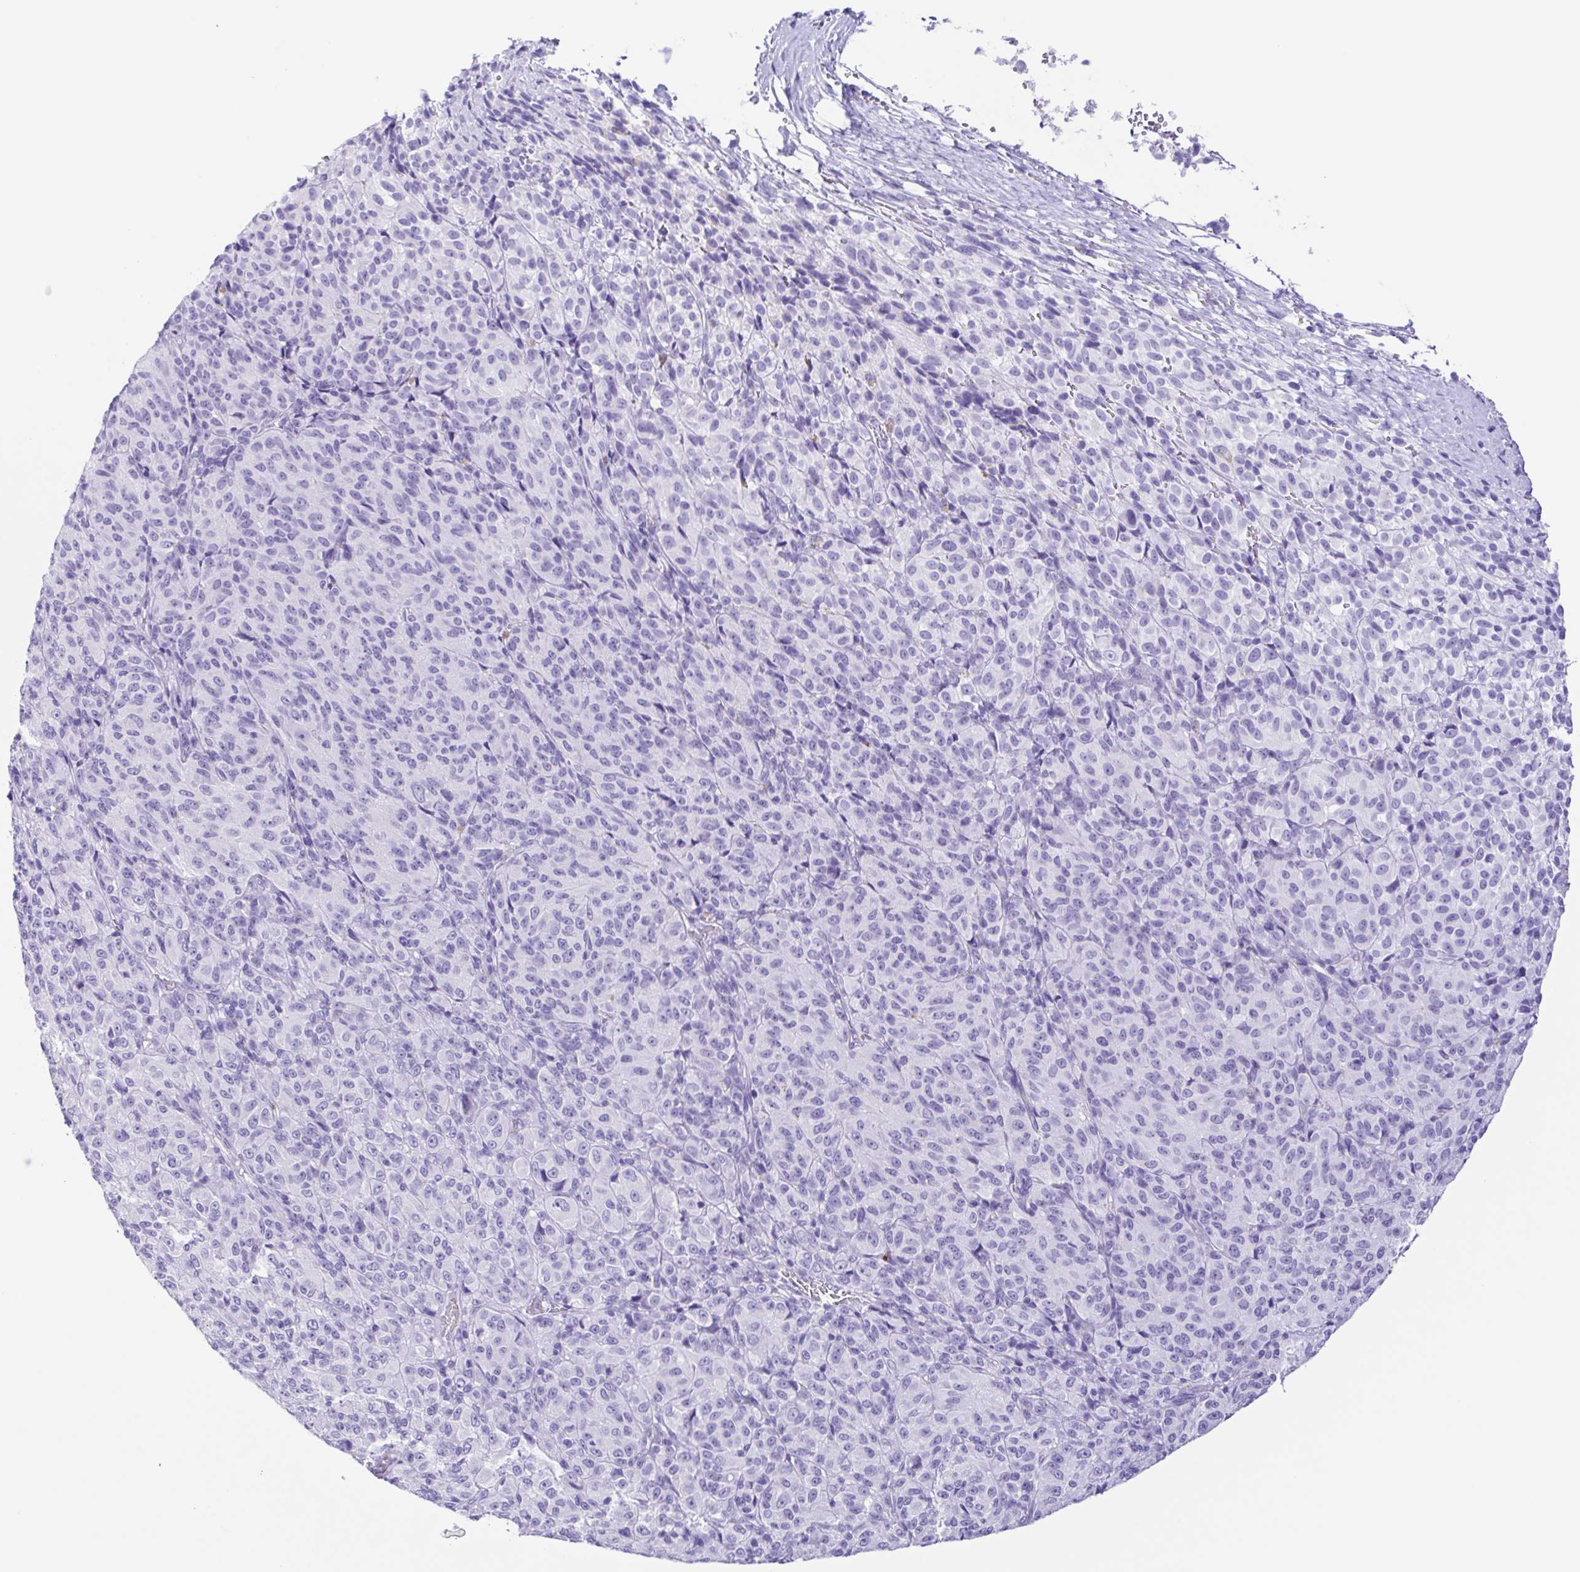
{"staining": {"intensity": "negative", "quantity": "none", "location": "none"}, "tissue": "melanoma", "cell_type": "Tumor cells", "image_type": "cancer", "snomed": [{"axis": "morphology", "description": "Malignant melanoma, Metastatic site"}, {"axis": "topography", "description": "Brain"}], "caption": "Malignant melanoma (metastatic site) was stained to show a protein in brown. There is no significant positivity in tumor cells.", "gene": "CASP14", "patient": {"sex": "female", "age": 56}}